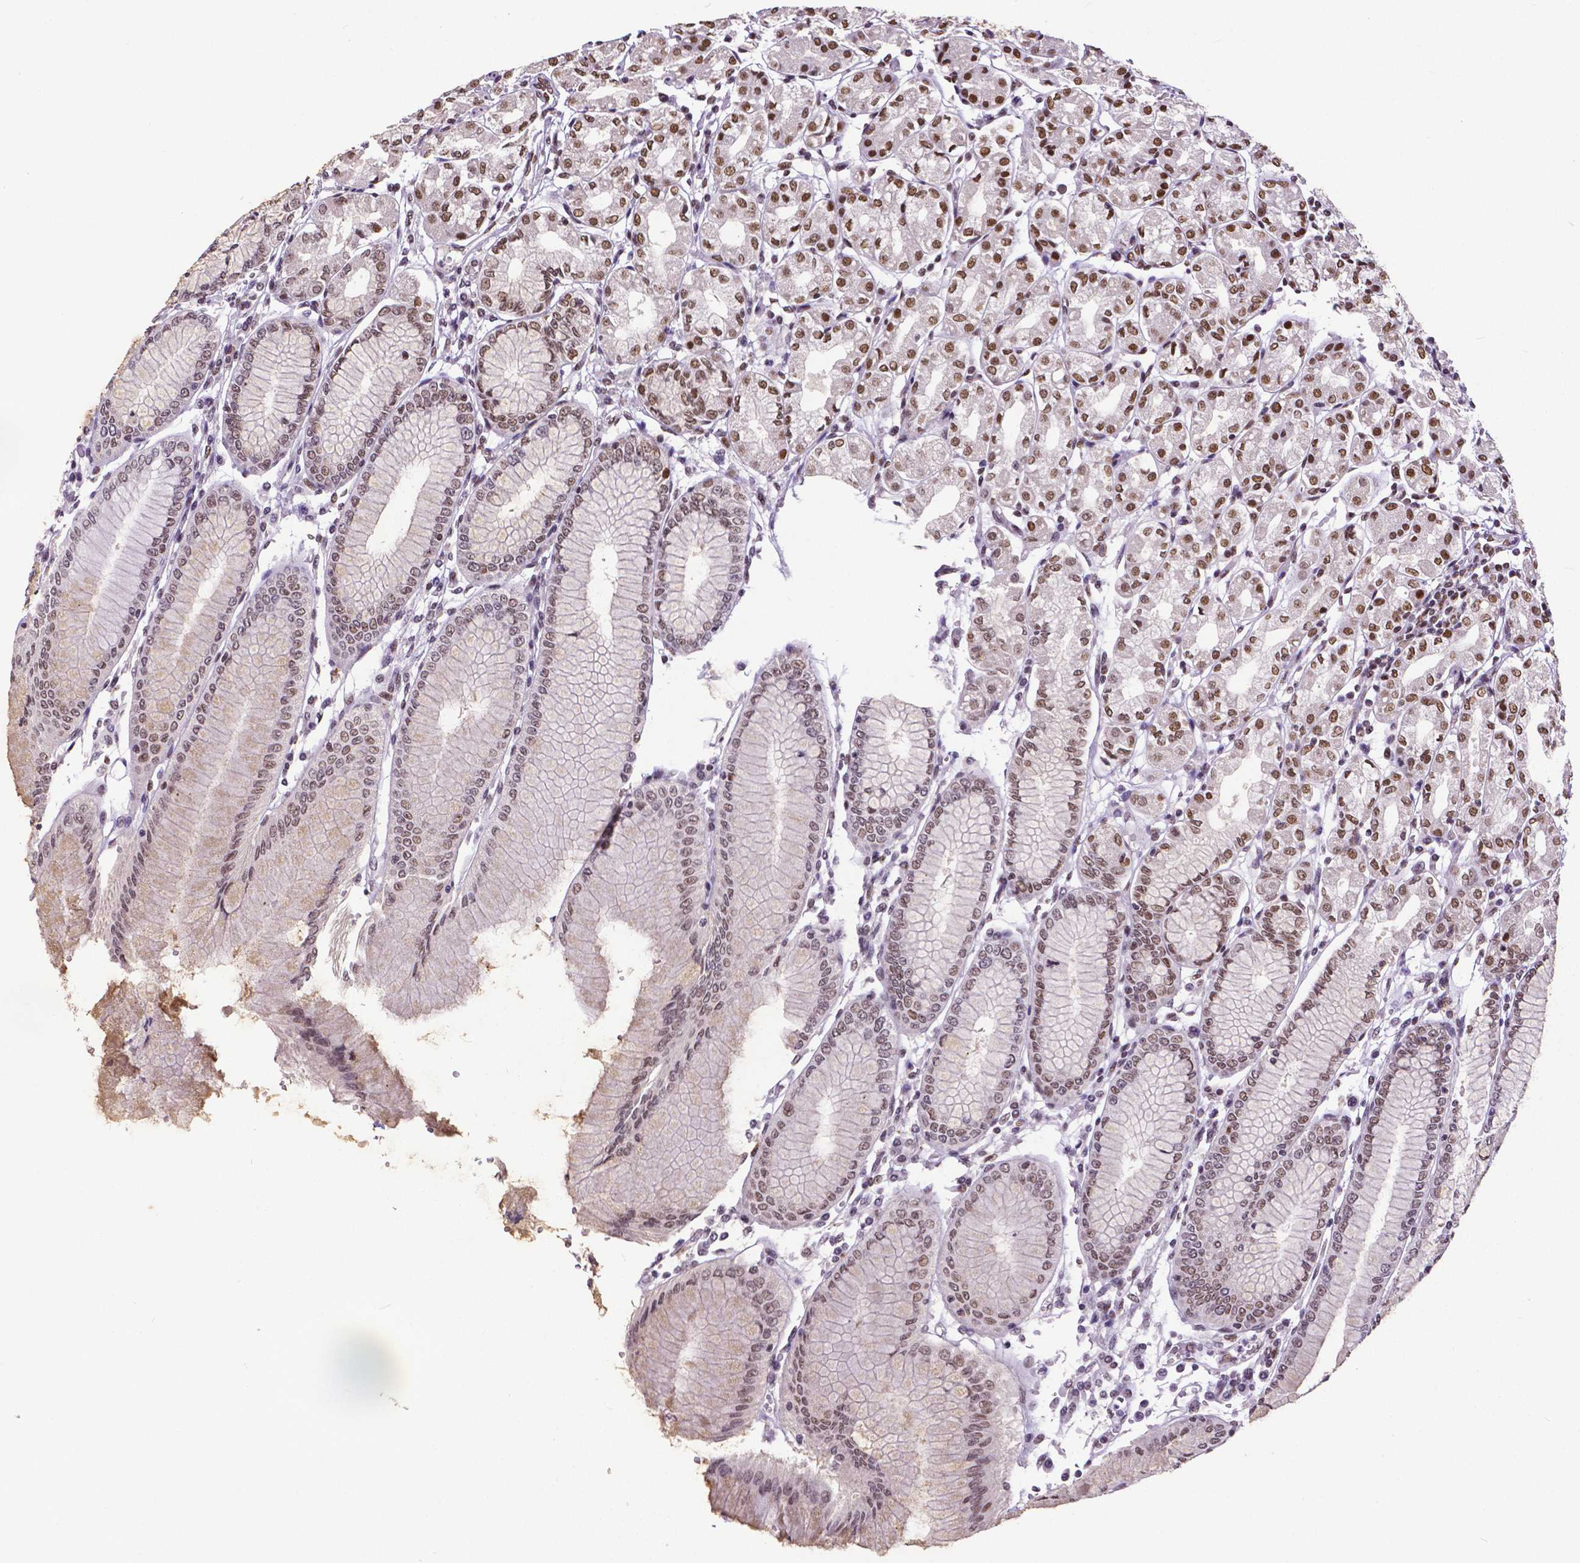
{"staining": {"intensity": "strong", "quantity": "25%-75%", "location": "nuclear"}, "tissue": "stomach", "cell_type": "Glandular cells", "image_type": "normal", "snomed": [{"axis": "morphology", "description": "Normal tissue, NOS"}, {"axis": "topography", "description": "Skeletal muscle"}, {"axis": "topography", "description": "Stomach"}], "caption": "An immunohistochemistry (IHC) micrograph of normal tissue is shown. Protein staining in brown highlights strong nuclear positivity in stomach within glandular cells. (DAB (3,3'-diaminobenzidine) = brown stain, brightfield microscopy at high magnification).", "gene": "ATRX", "patient": {"sex": "female", "age": 57}}